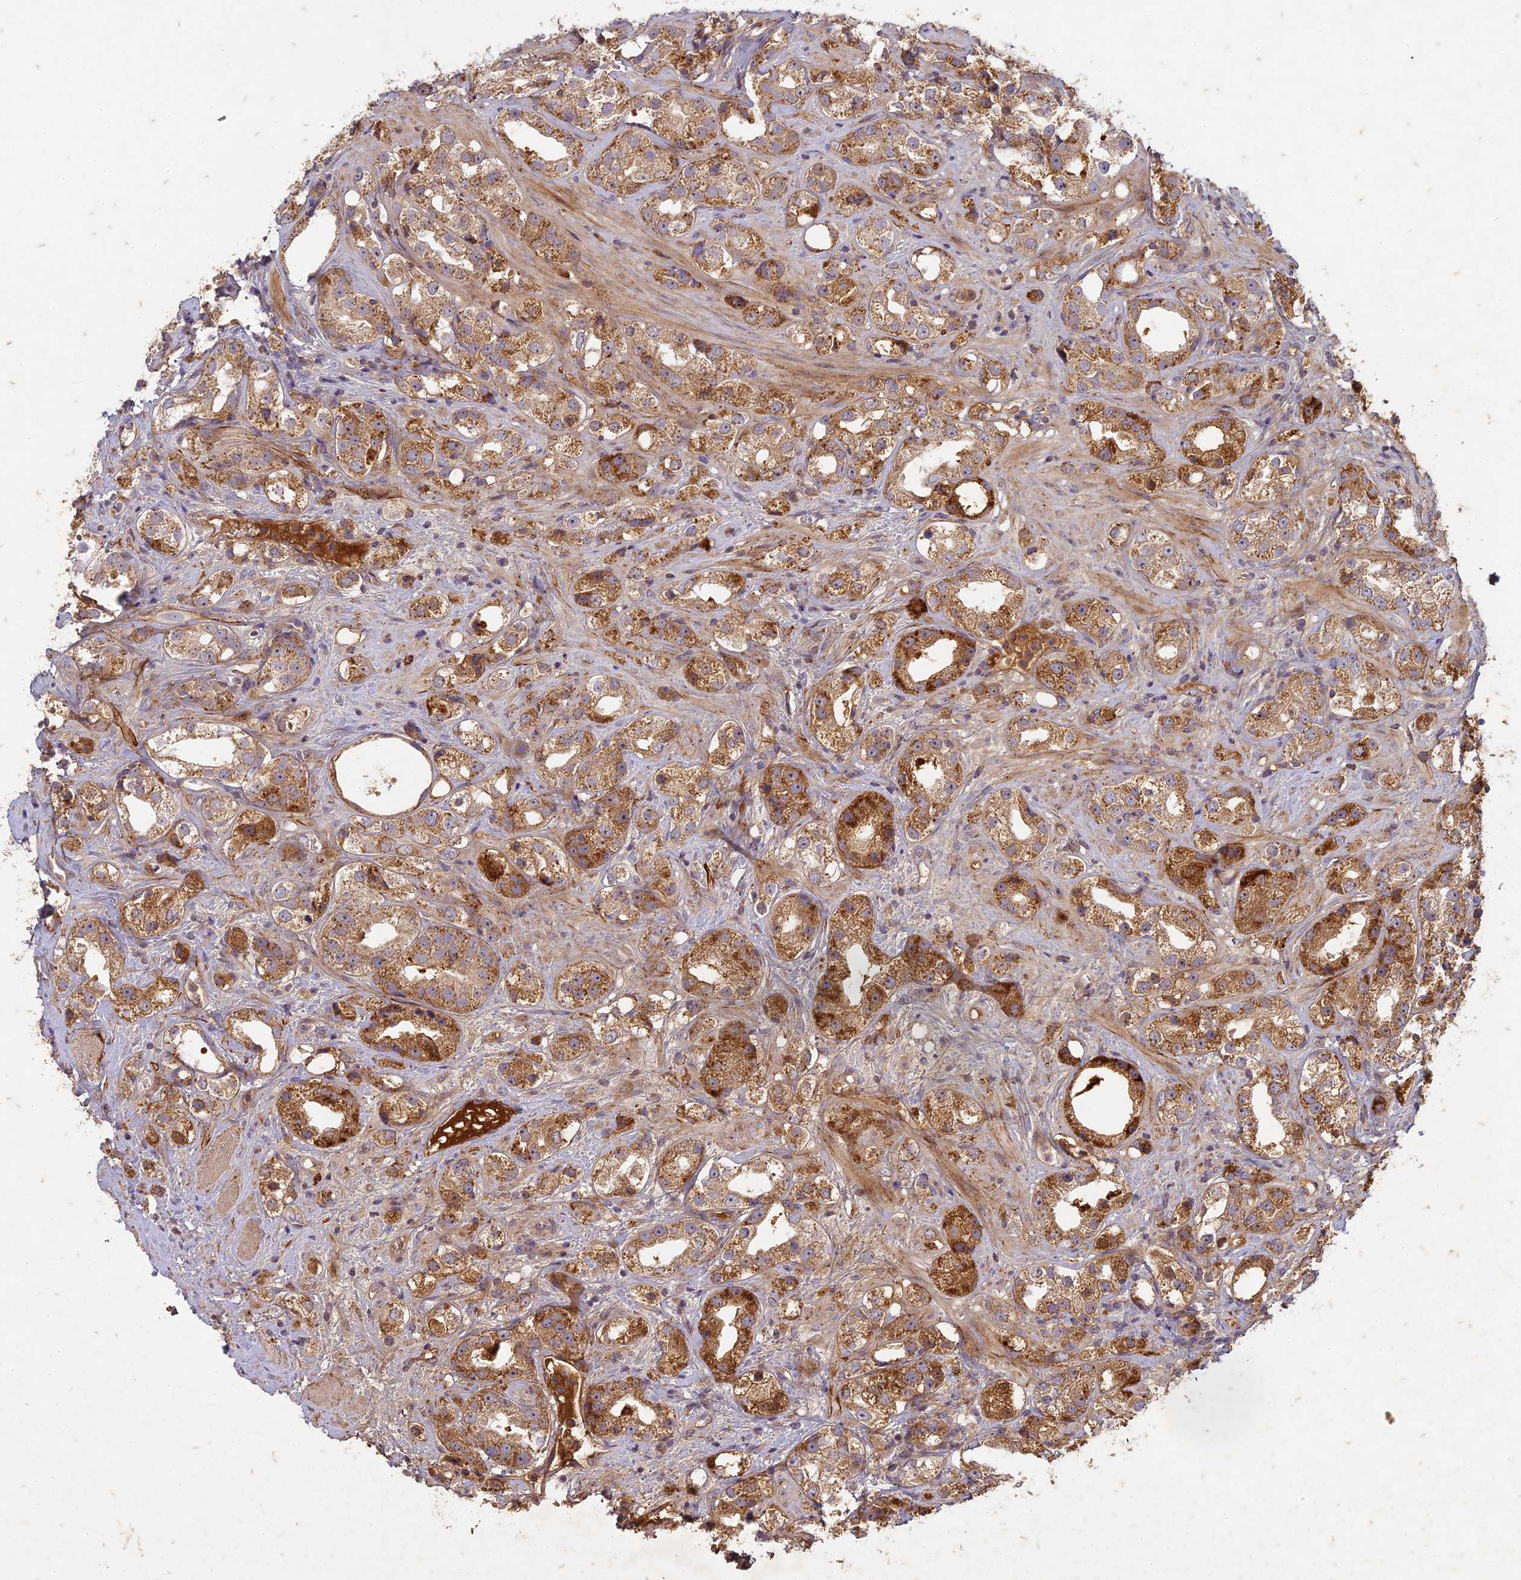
{"staining": {"intensity": "strong", "quantity": ">75%", "location": "cytoplasmic/membranous"}, "tissue": "prostate cancer", "cell_type": "Tumor cells", "image_type": "cancer", "snomed": [{"axis": "morphology", "description": "Adenocarcinoma, NOS"}, {"axis": "topography", "description": "Prostate"}], "caption": "Adenocarcinoma (prostate) stained for a protein (brown) displays strong cytoplasmic/membranous positive expression in about >75% of tumor cells.", "gene": "TCF25", "patient": {"sex": "male", "age": 79}}